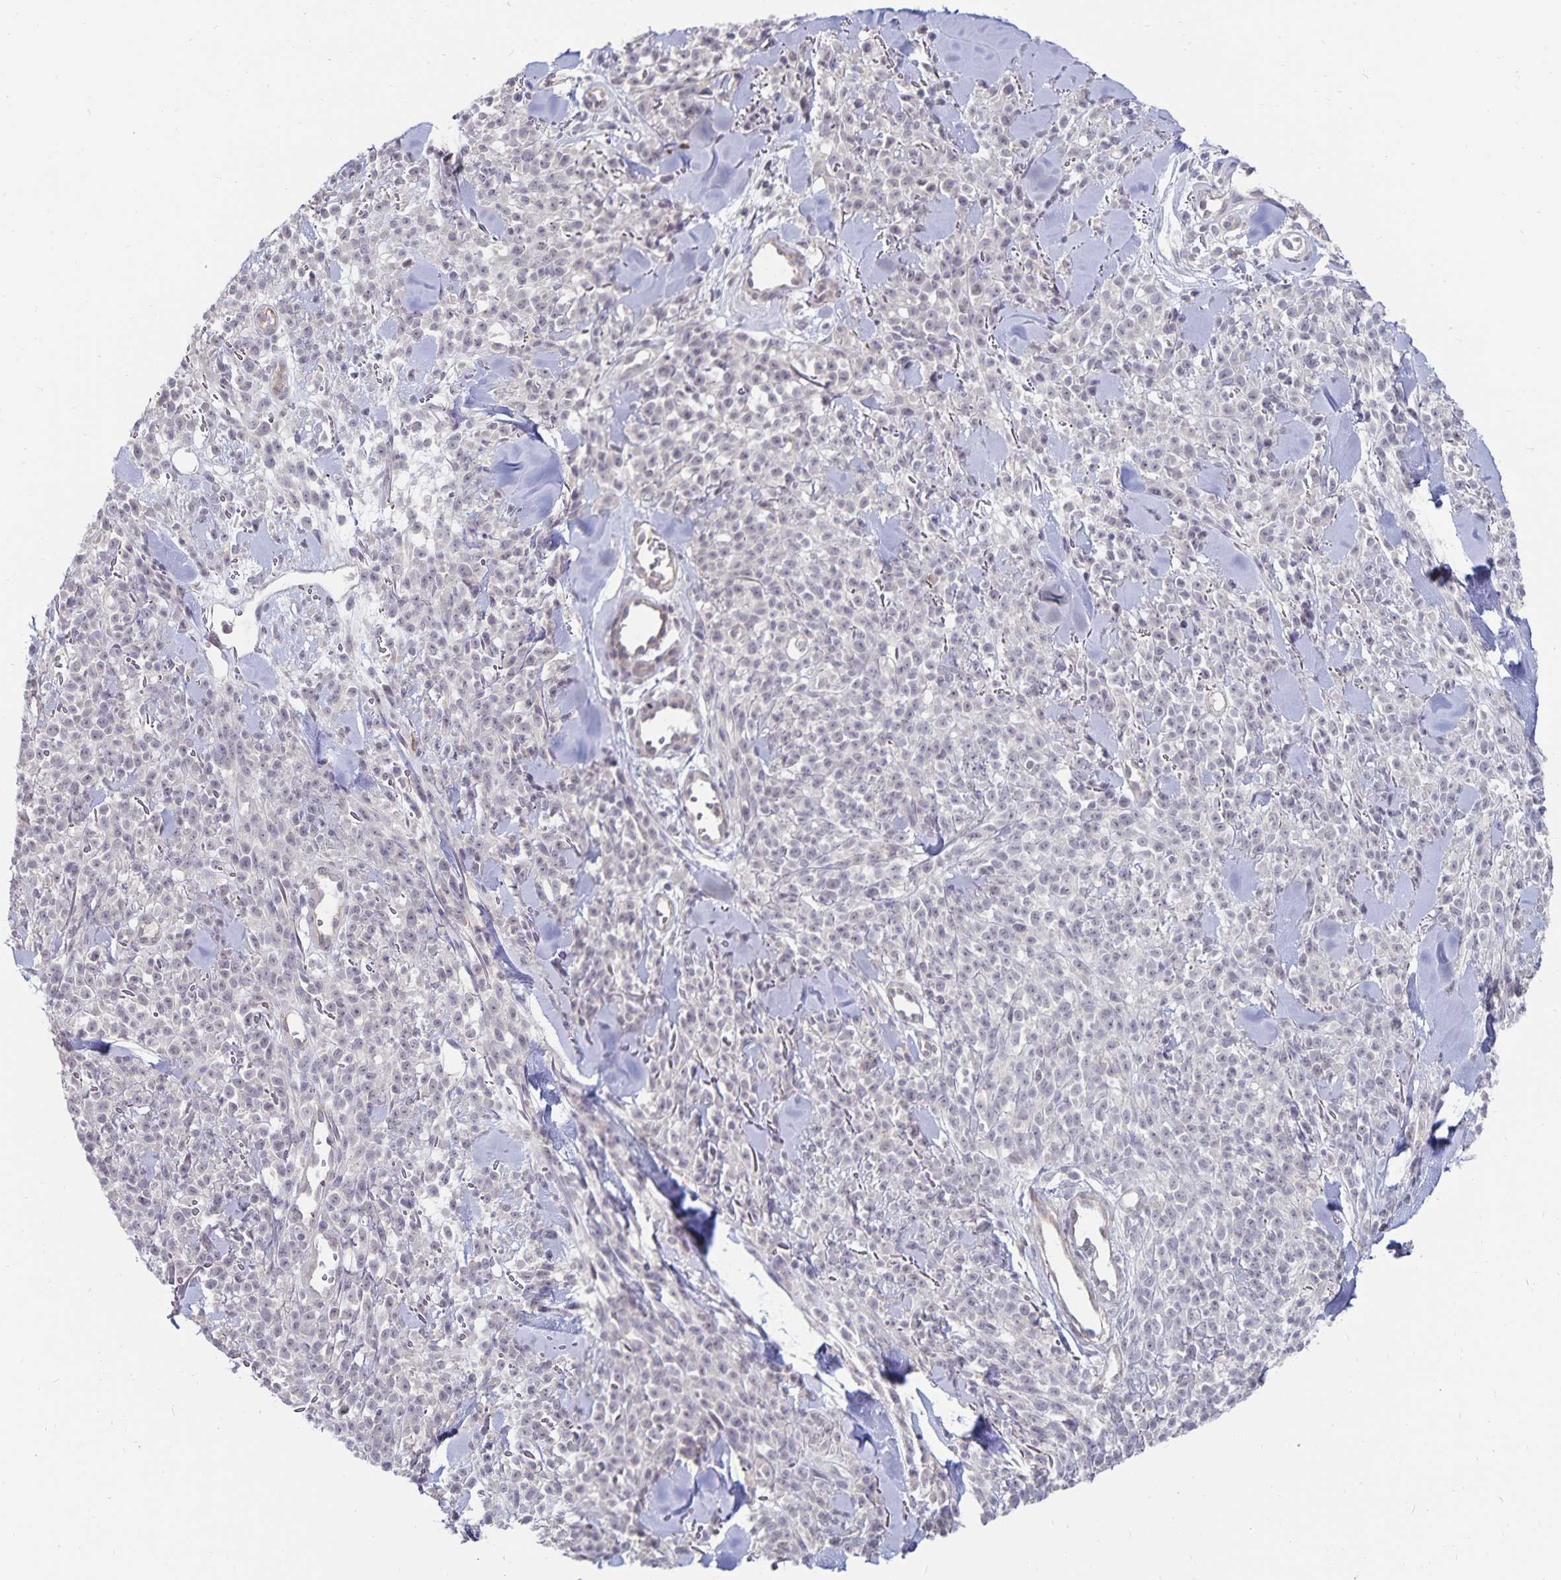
{"staining": {"intensity": "negative", "quantity": "none", "location": "none"}, "tissue": "melanoma", "cell_type": "Tumor cells", "image_type": "cancer", "snomed": [{"axis": "morphology", "description": "Malignant melanoma, NOS"}, {"axis": "topography", "description": "Skin"}, {"axis": "topography", "description": "Skin of trunk"}], "caption": "The immunohistochemistry (IHC) image has no significant positivity in tumor cells of malignant melanoma tissue.", "gene": "CDKN2B", "patient": {"sex": "male", "age": 74}}